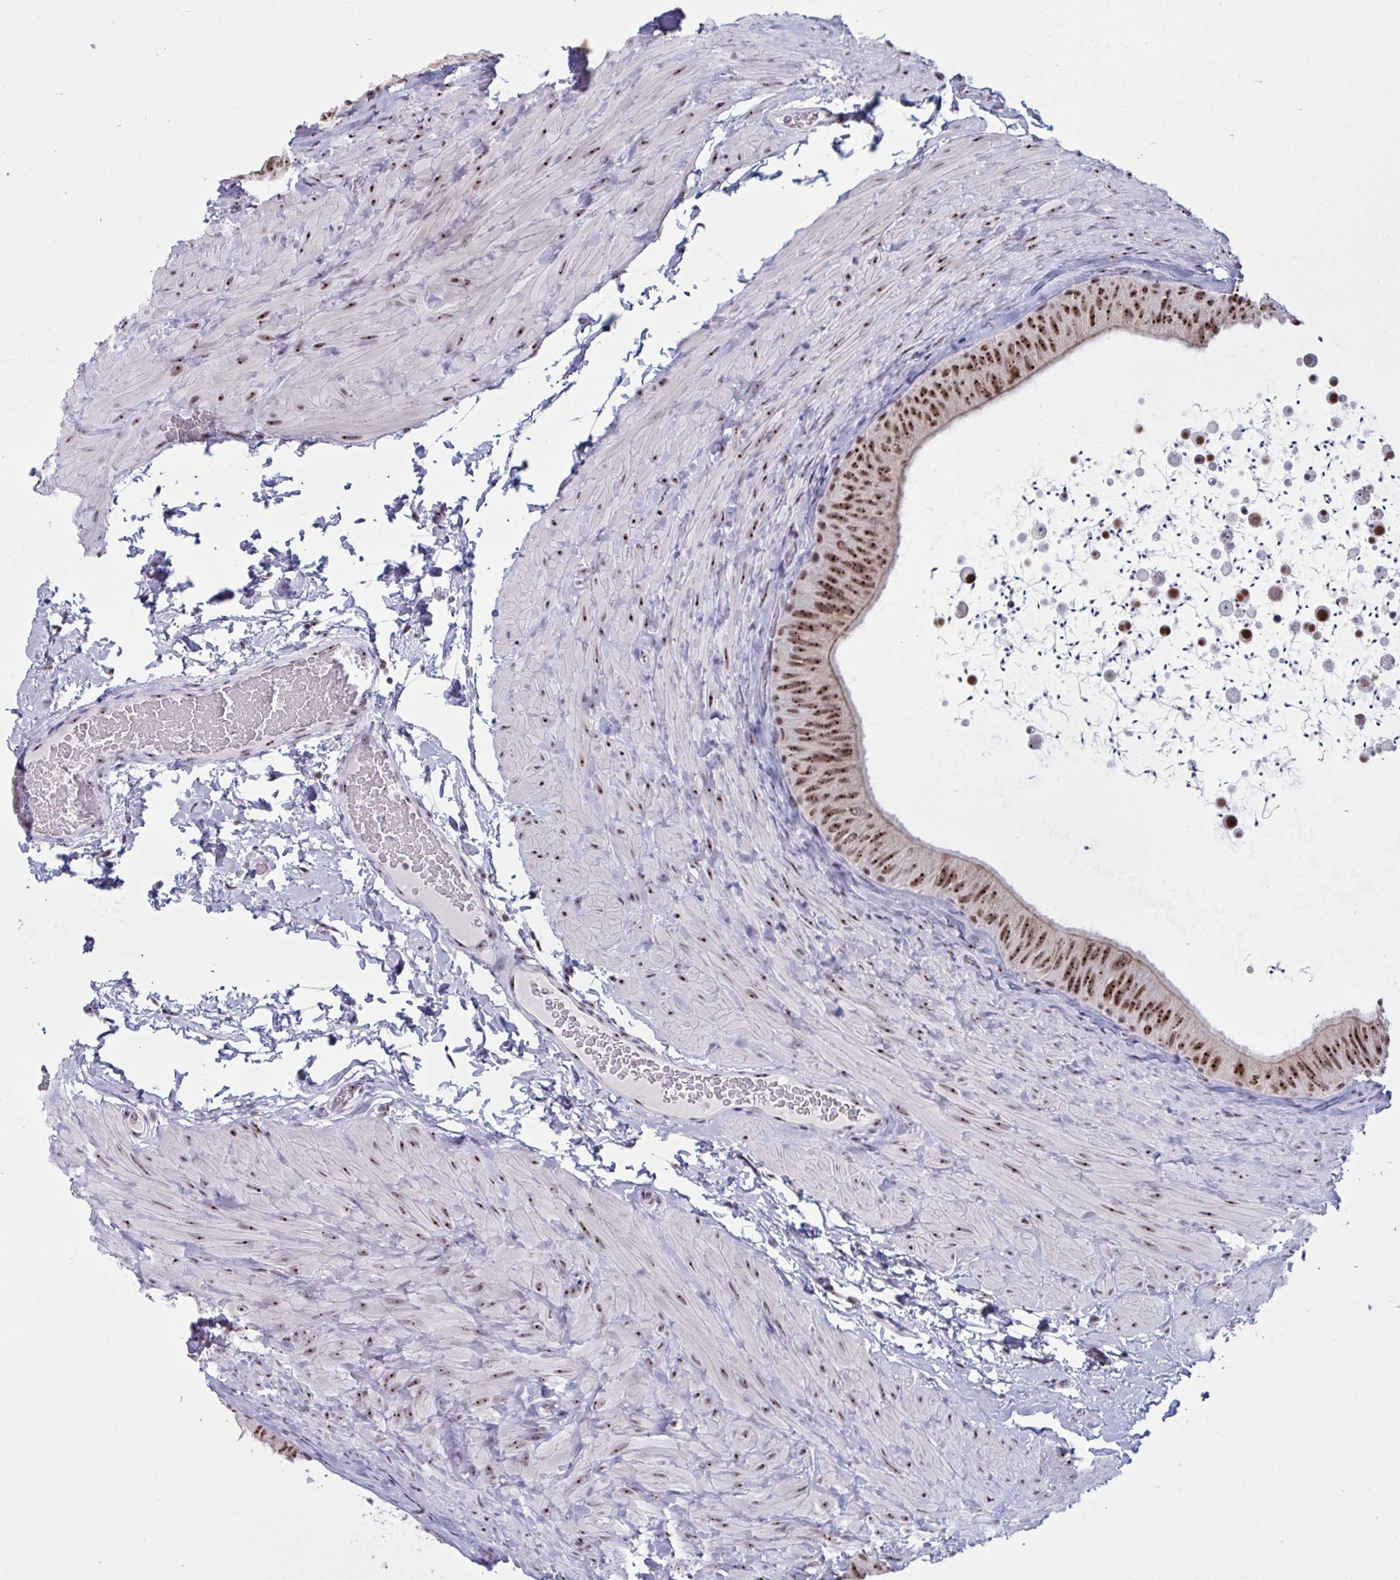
{"staining": {"intensity": "moderate", "quantity": ">75%", "location": "nuclear"}, "tissue": "epididymis", "cell_type": "Glandular cells", "image_type": "normal", "snomed": [{"axis": "morphology", "description": "Normal tissue, NOS"}, {"axis": "topography", "description": "Epididymis, spermatic cord, NOS"}, {"axis": "topography", "description": "Epididymis"}], "caption": "Brown immunohistochemical staining in unremarkable human epididymis shows moderate nuclear positivity in approximately >75% of glandular cells.", "gene": "TGM6", "patient": {"sex": "male", "age": 31}}